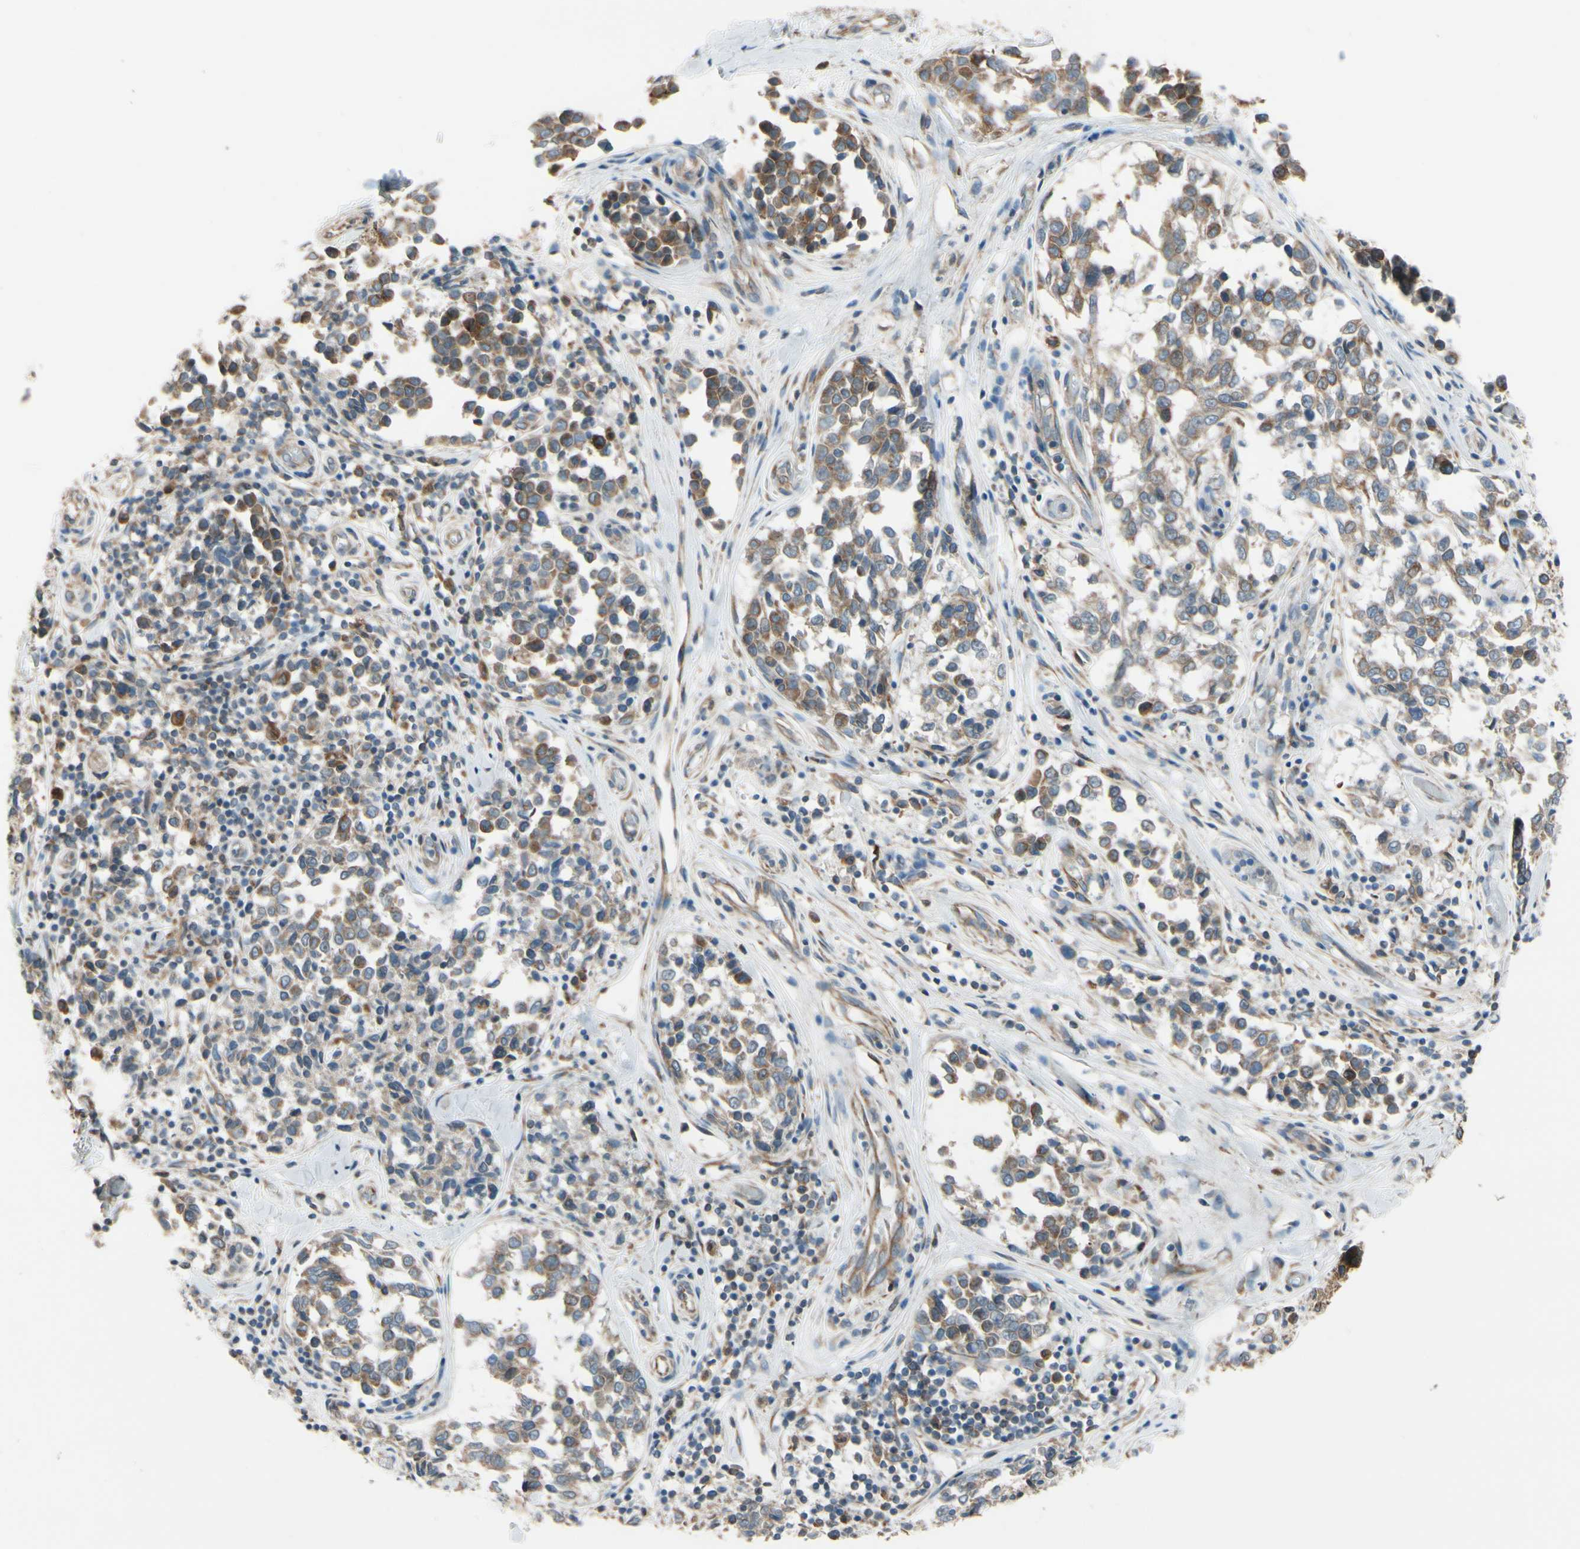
{"staining": {"intensity": "moderate", "quantity": ">75%", "location": "cytoplasmic/membranous"}, "tissue": "melanoma", "cell_type": "Tumor cells", "image_type": "cancer", "snomed": [{"axis": "morphology", "description": "Malignant melanoma, NOS"}, {"axis": "topography", "description": "Skin"}], "caption": "Human melanoma stained for a protein (brown) reveals moderate cytoplasmic/membranous positive positivity in approximately >75% of tumor cells.", "gene": "CLCC1", "patient": {"sex": "female", "age": 64}}